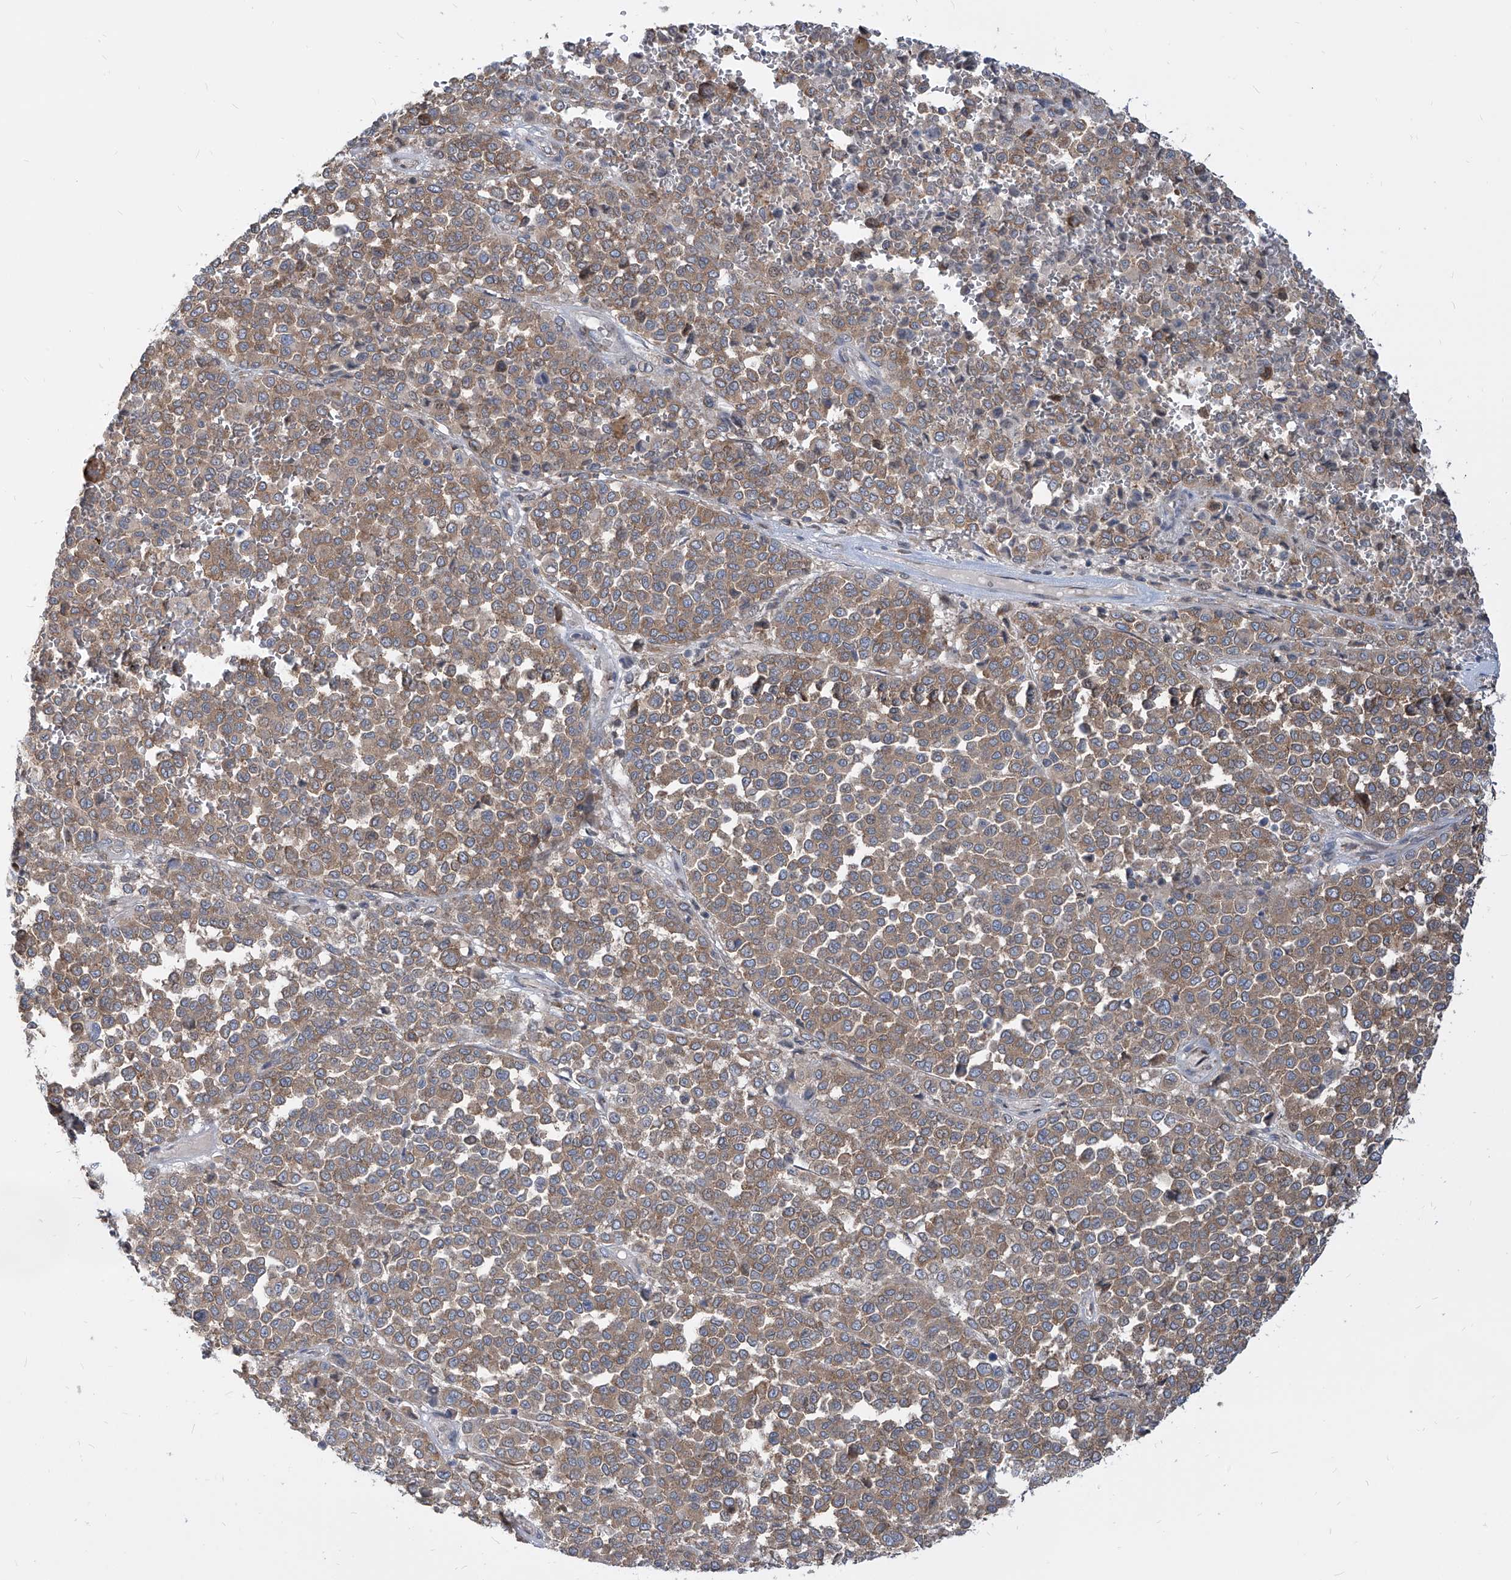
{"staining": {"intensity": "weak", "quantity": ">75%", "location": "cytoplasmic/membranous"}, "tissue": "melanoma", "cell_type": "Tumor cells", "image_type": "cancer", "snomed": [{"axis": "morphology", "description": "Malignant melanoma, Metastatic site"}, {"axis": "topography", "description": "Pancreas"}], "caption": "Weak cytoplasmic/membranous protein expression is identified in about >75% of tumor cells in malignant melanoma (metastatic site). Nuclei are stained in blue.", "gene": "FAM83B", "patient": {"sex": "female", "age": 30}}